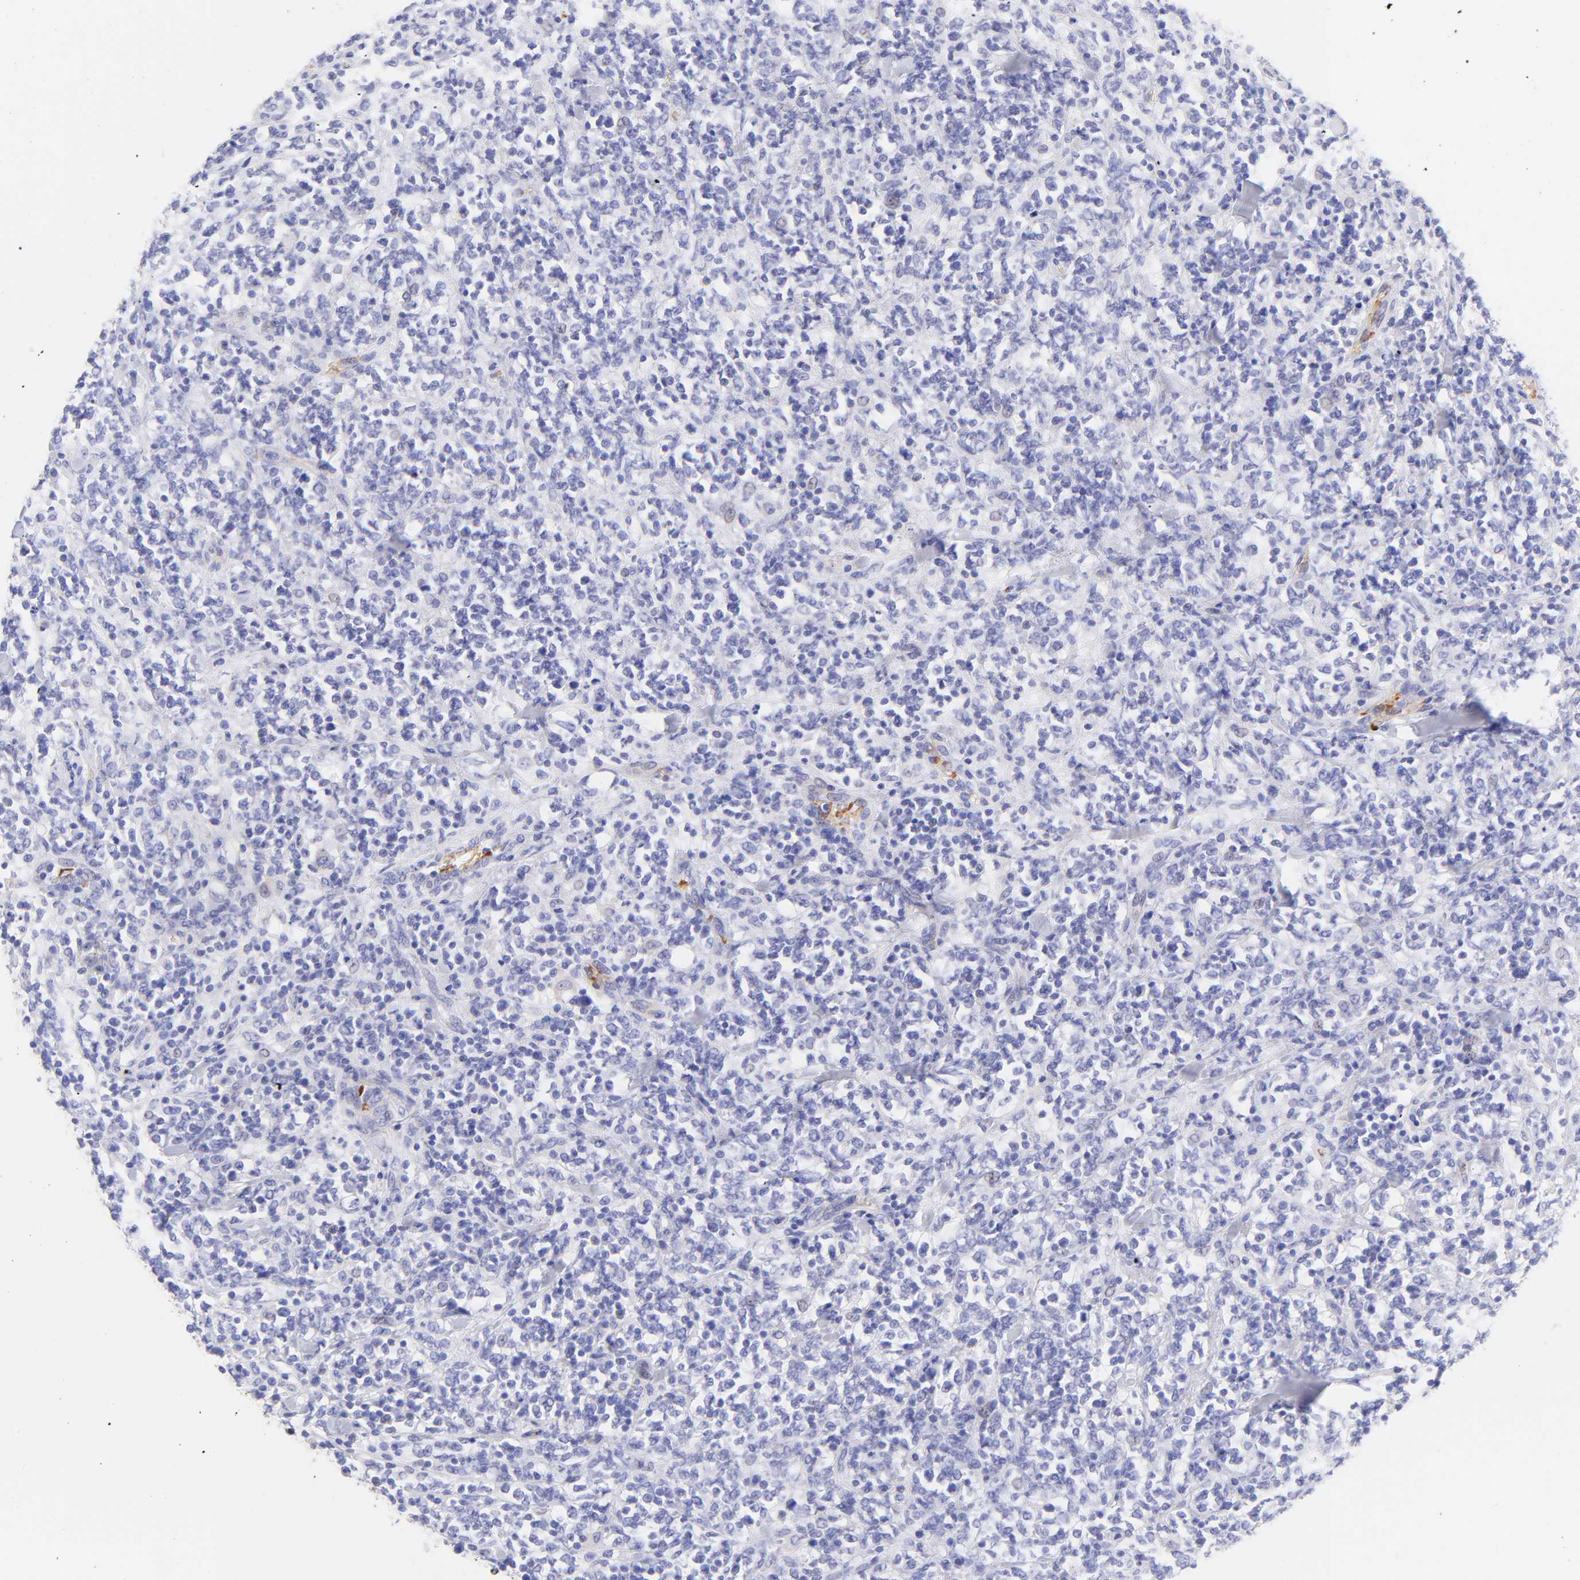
{"staining": {"intensity": "negative", "quantity": "none", "location": "none"}, "tissue": "lymphoma", "cell_type": "Tumor cells", "image_type": "cancer", "snomed": [{"axis": "morphology", "description": "Malignant lymphoma, non-Hodgkin's type, High grade"}, {"axis": "topography", "description": "Soft tissue"}], "caption": "DAB immunohistochemical staining of human high-grade malignant lymphoma, non-Hodgkin's type shows no significant staining in tumor cells.", "gene": "FRMPD3", "patient": {"sex": "male", "age": 18}}